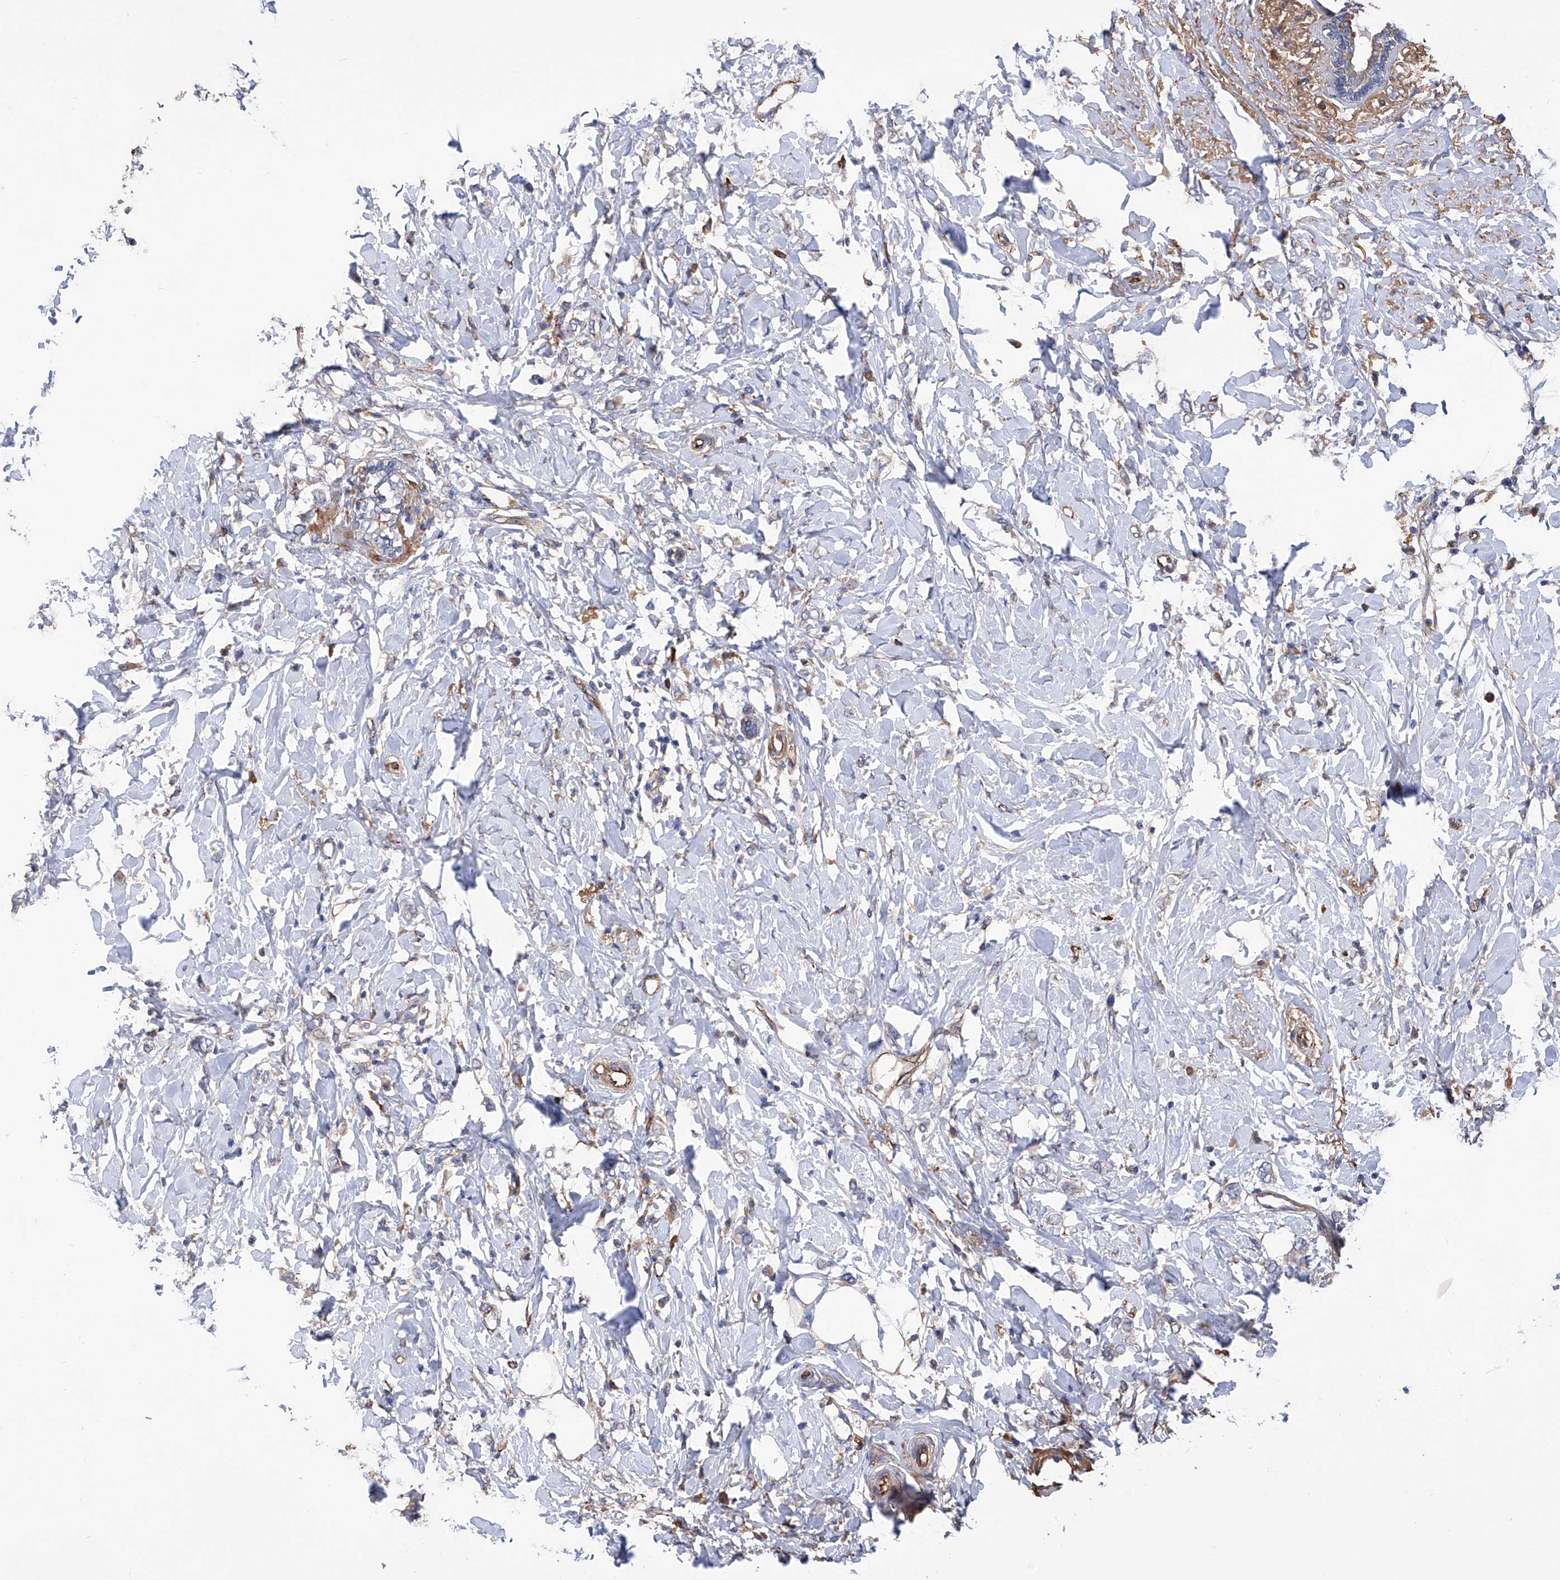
{"staining": {"intensity": "weak", "quantity": "<25%", "location": "cytoplasmic/membranous"}, "tissue": "breast cancer", "cell_type": "Tumor cells", "image_type": "cancer", "snomed": [{"axis": "morphology", "description": "Normal tissue, NOS"}, {"axis": "morphology", "description": "Lobular carcinoma"}, {"axis": "topography", "description": "Breast"}], "caption": "Breast lobular carcinoma stained for a protein using IHC shows no positivity tumor cells.", "gene": "INPP5B", "patient": {"sex": "female", "age": 47}}